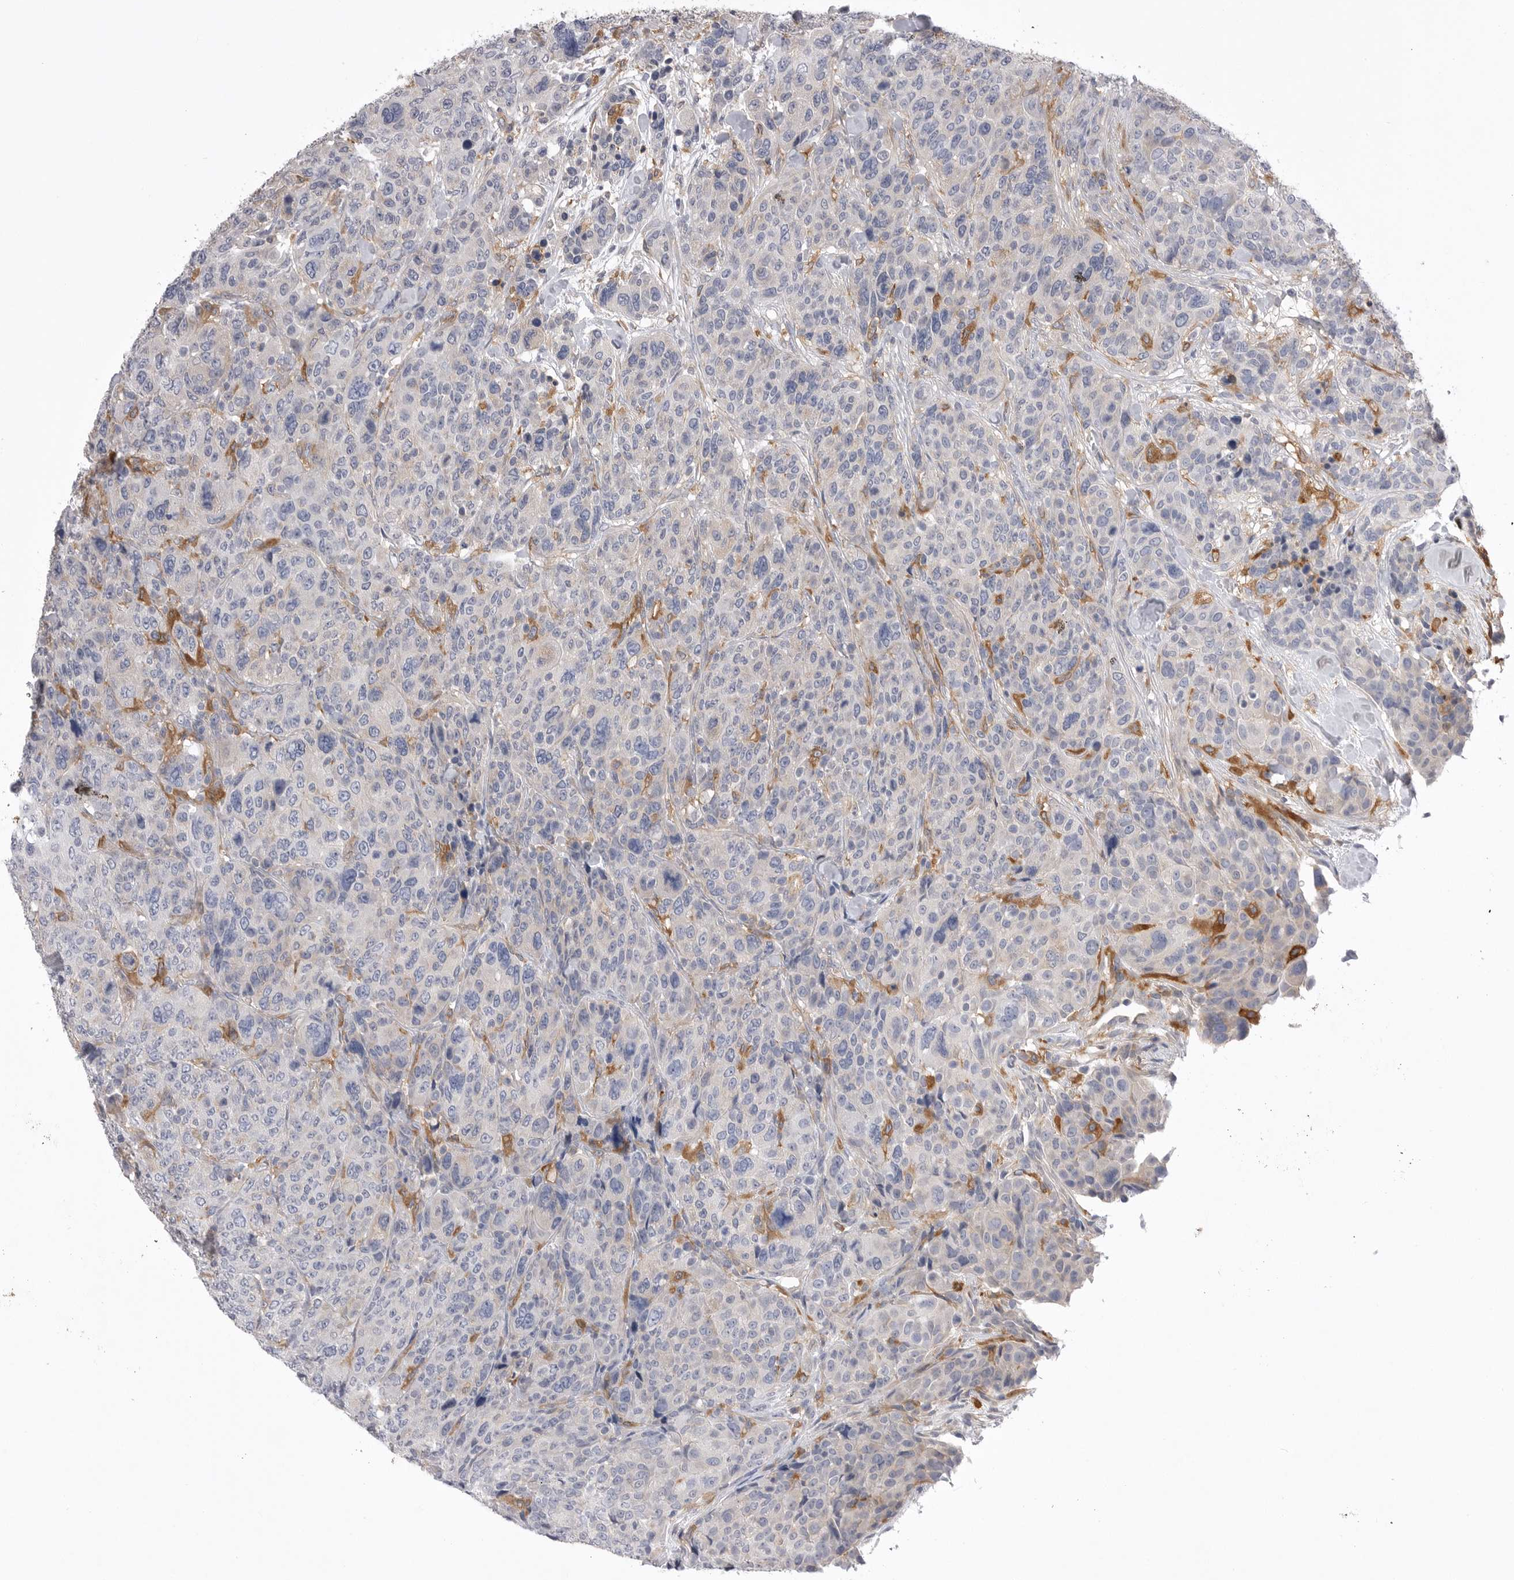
{"staining": {"intensity": "negative", "quantity": "none", "location": "none"}, "tissue": "breast cancer", "cell_type": "Tumor cells", "image_type": "cancer", "snomed": [{"axis": "morphology", "description": "Duct carcinoma"}, {"axis": "topography", "description": "Breast"}], "caption": "Immunohistochemistry image of human intraductal carcinoma (breast) stained for a protein (brown), which demonstrates no staining in tumor cells.", "gene": "VAC14", "patient": {"sex": "female", "age": 37}}